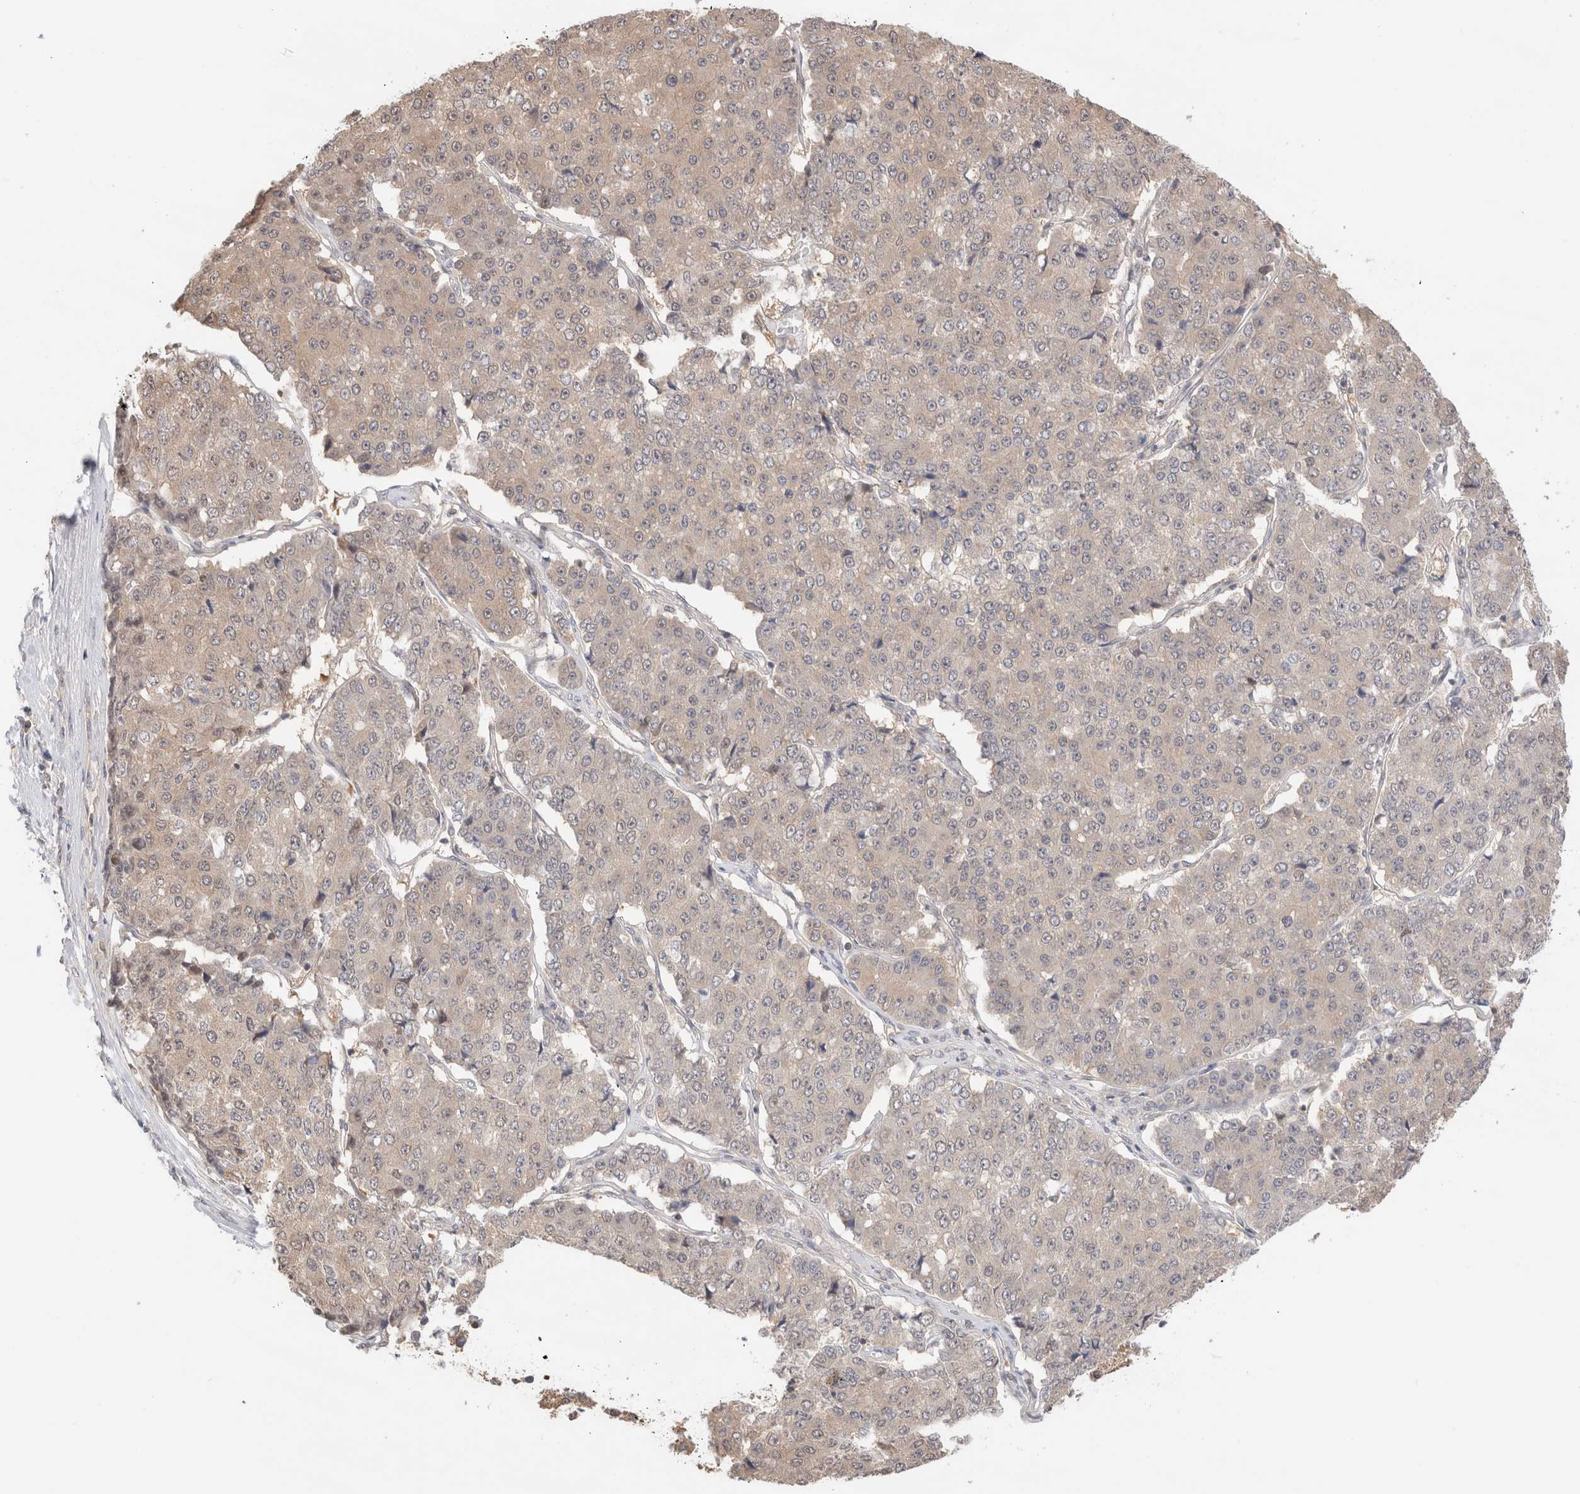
{"staining": {"intensity": "weak", "quantity": "25%-75%", "location": "cytoplasmic/membranous"}, "tissue": "pancreatic cancer", "cell_type": "Tumor cells", "image_type": "cancer", "snomed": [{"axis": "morphology", "description": "Adenocarcinoma, NOS"}, {"axis": "topography", "description": "Pancreas"}], "caption": "A brown stain labels weak cytoplasmic/membranous expression of a protein in human pancreatic cancer (adenocarcinoma) tumor cells.", "gene": "C17orf97", "patient": {"sex": "male", "age": 50}}